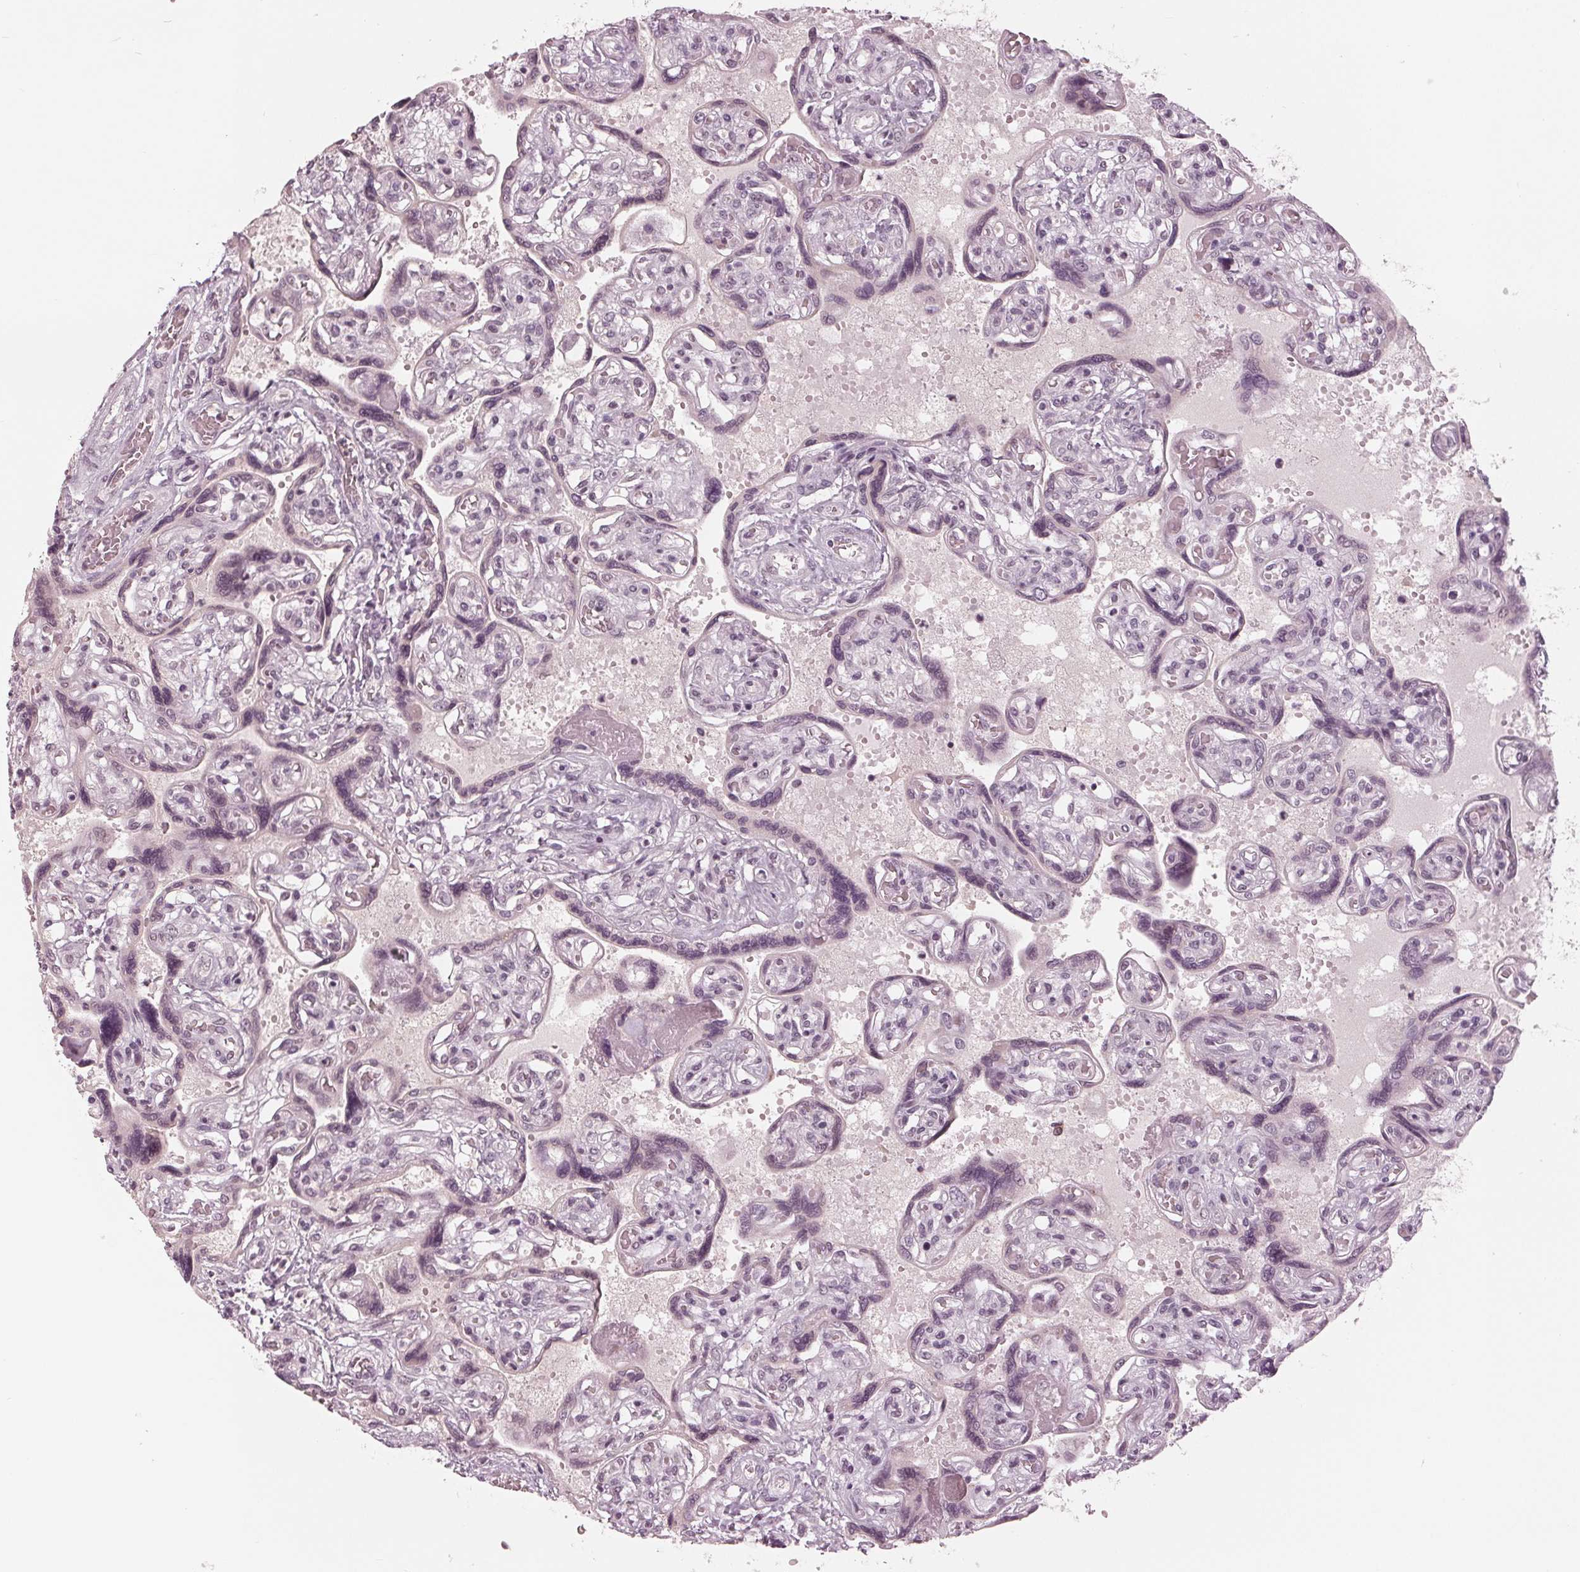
{"staining": {"intensity": "moderate", "quantity": "<25%", "location": "nuclear"}, "tissue": "placenta", "cell_type": "Decidual cells", "image_type": "normal", "snomed": [{"axis": "morphology", "description": "Normal tissue, NOS"}, {"axis": "topography", "description": "Placenta"}], "caption": "Immunohistochemical staining of benign human placenta reveals low levels of moderate nuclear expression in about <25% of decidual cells.", "gene": "SLX4", "patient": {"sex": "female", "age": 32}}